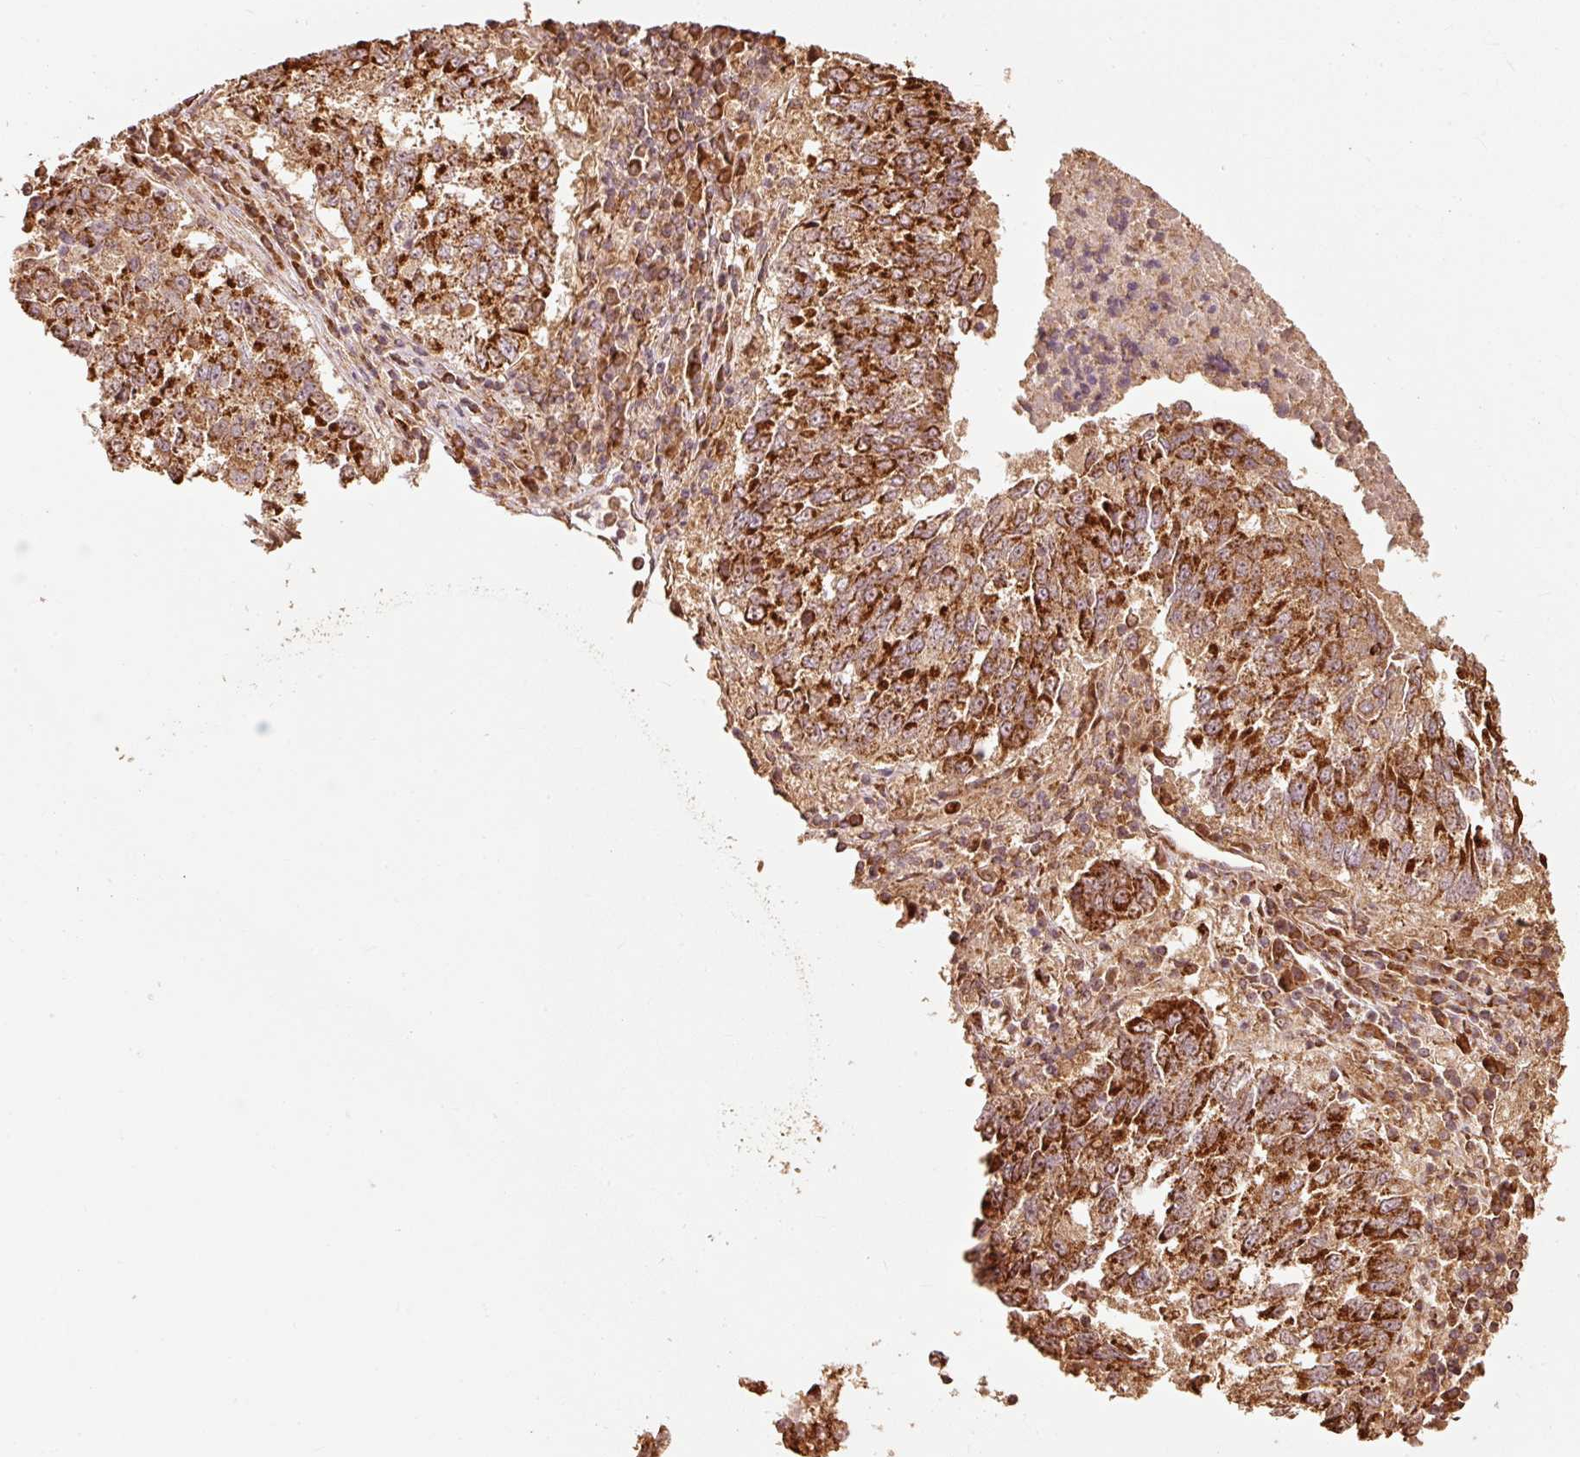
{"staining": {"intensity": "strong", "quantity": ">75%", "location": "cytoplasmic/membranous"}, "tissue": "lung cancer", "cell_type": "Tumor cells", "image_type": "cancer", "snomed": [{"axis": "morphology", "description": "Squamous cell carcinoma, NOS"}, {"axis": "topography", "description": "Lung"}], "caption": "Protein staining of squamous cell carcinoma (lung) tissue shows strong cytoplasmic/membranous positivity in about >75% of tumor cells.", "gene": "MRPL16", "patient": {"sex": "male", "age": 73}}